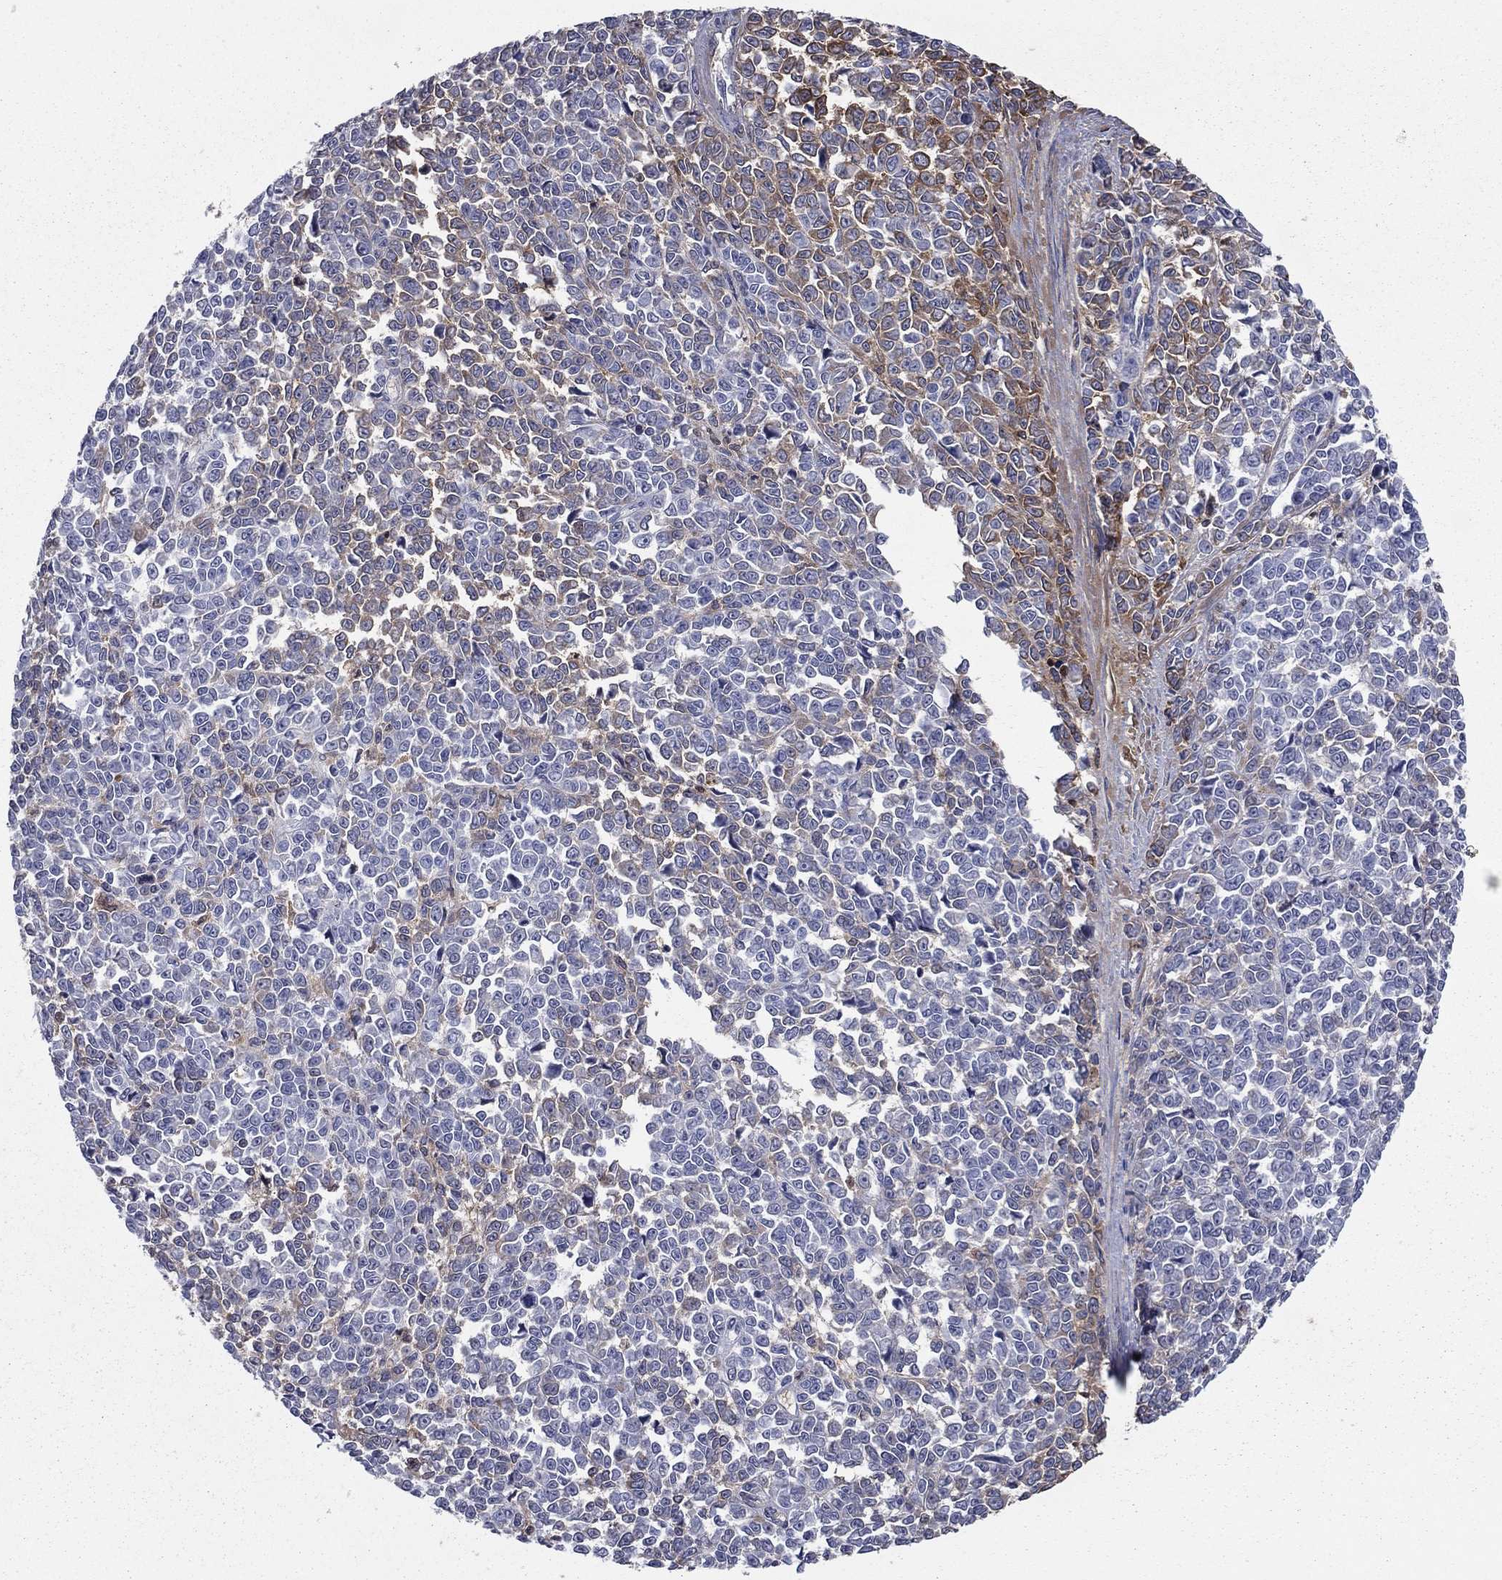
{"staining": {"intensity": "moderate", "quantity": "<25%", "location": "cytoplasmic/membranous"}, "tissue": "melanoma", "cell_type": "Tumor cells", "image_type": "cancer", "snomed": [{"axis": "morphology", "description": "Malignant melanoma, NOS"}, {"axis": "topography", "description": "Skin"}], "caption": "Immunohistochemistry photomicrograph of melanoma stained for a protein (brown), which demonstrates low levels of moderate cytoplasmic/membranous expression in about <25% of tumor cells.", "gene": "HPX", "patient": {"sex": "female", "age": 95}}